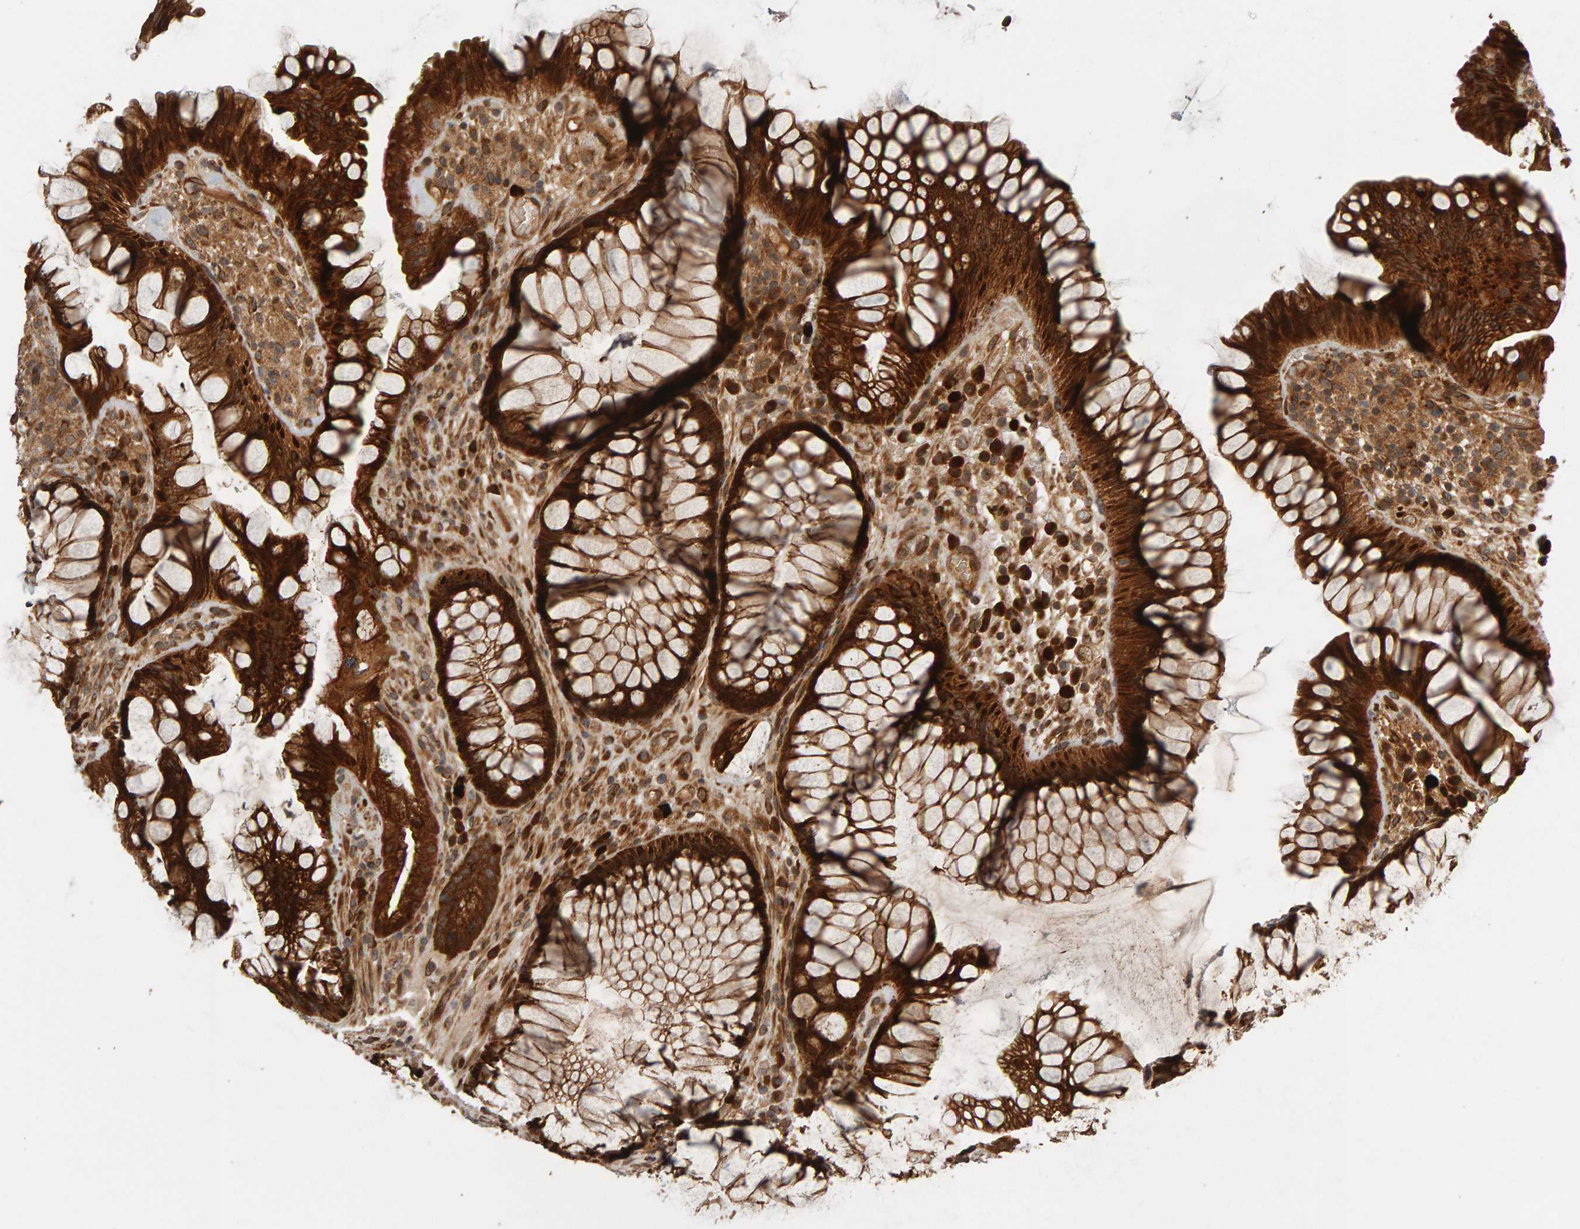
{"staining": {"intensity": "strong", "quantity": ">75%", "location": "cytoplasmic/membranous"}, "tissue": "rectum", "cell_type": "Glandular cells", "image_type": "normal", "snomed": [{"axis": "morphology", "description": "Normal tissue, NOS"}, {"axis": "topography", "description": "Rectum"}], "caption": "IHC (DAB) staining of benign human rectum exhibits strong cytoplasmic/membranous protein positivity in about >75% of glandular cells.", "gene": "ZFAND1", "patient": {"sex": "male", "age": 51}}